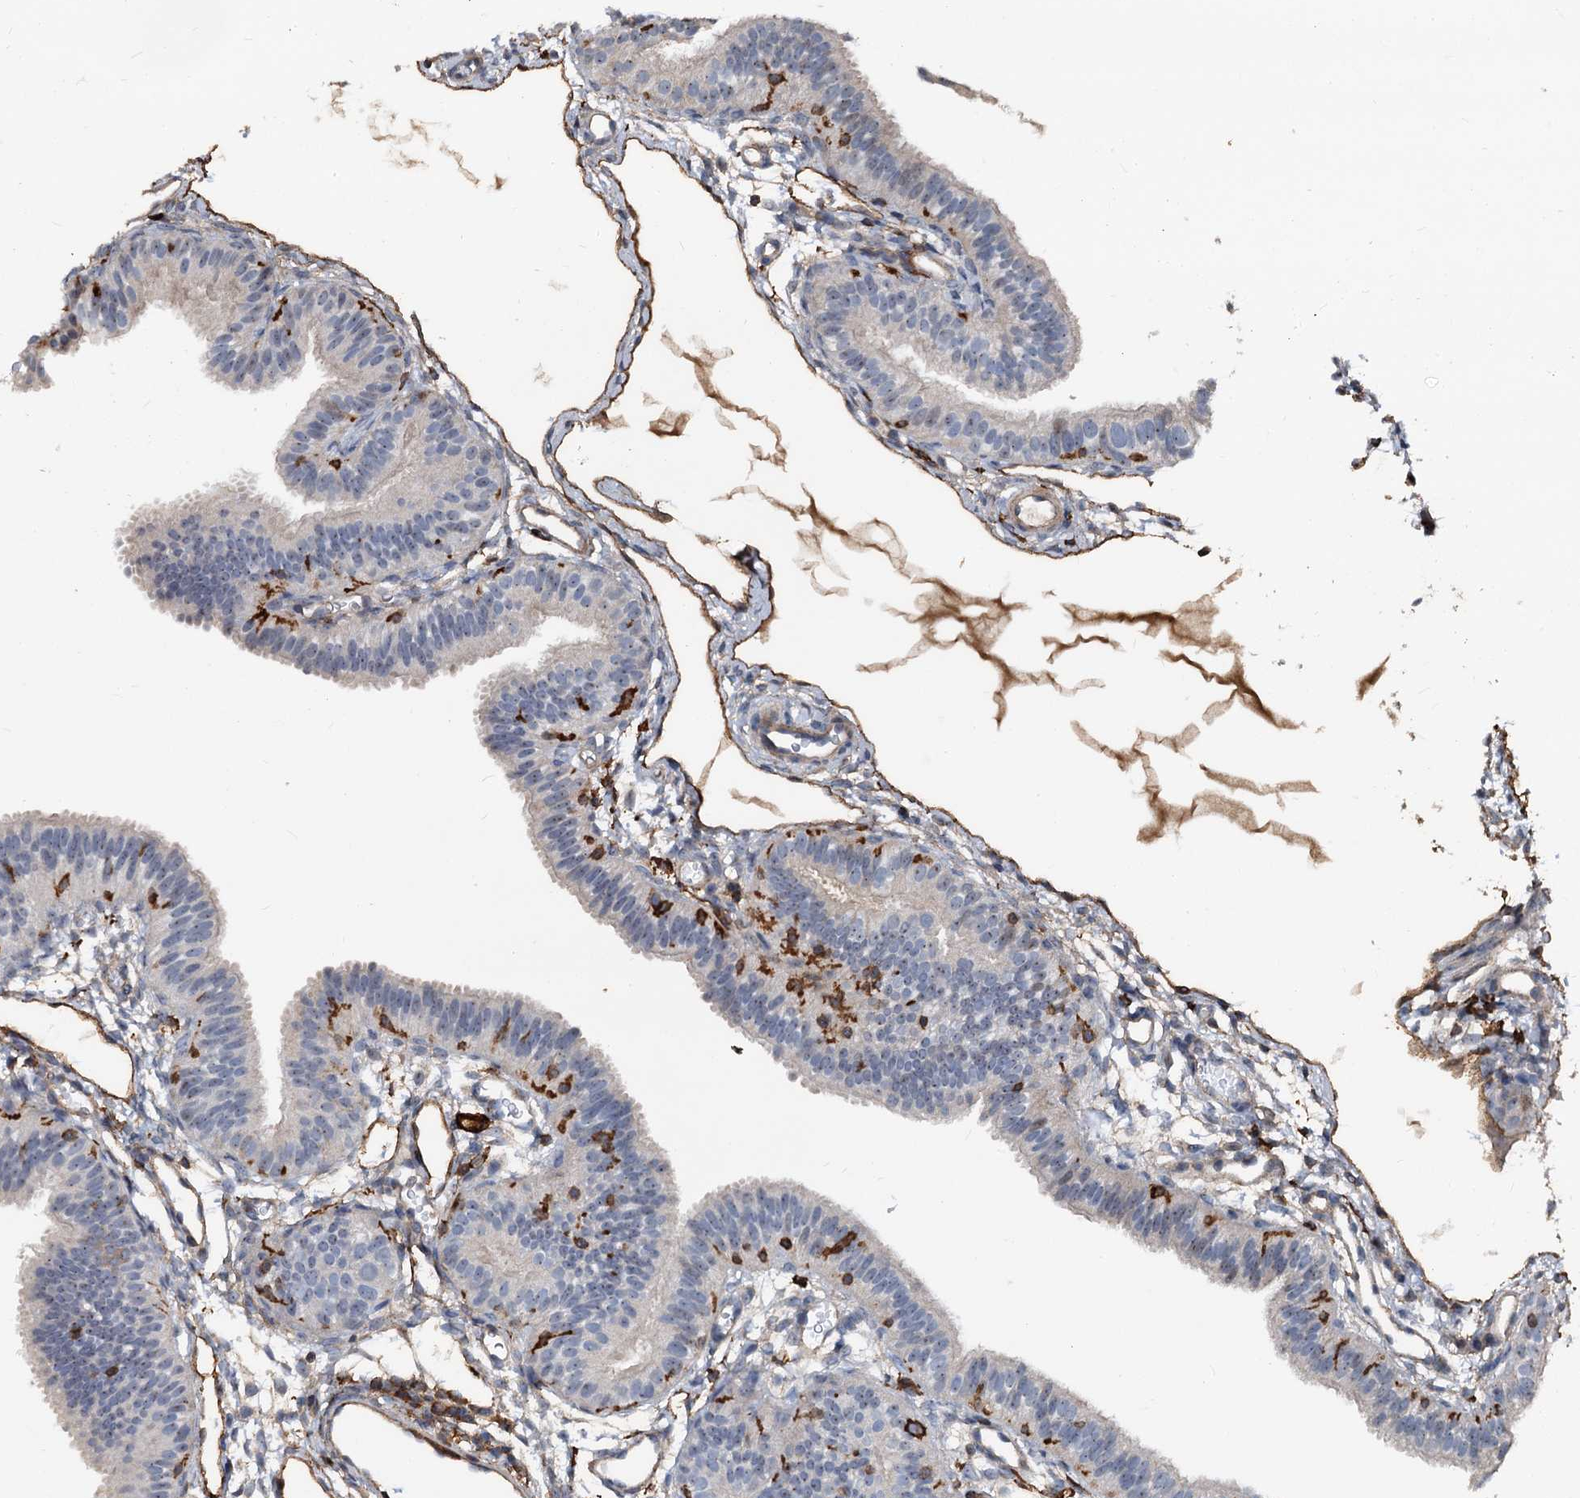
{"staining": {"intensity": "weak", "quantity": "<25%", "location": "cytoplasmic/membranous"}, "tissue": "fallopian tube", "cell_type": "Glandular cells", "image_type": "normal", "snomed": [{"axis": "morphology", "description": "Normal tissue, NOS"}, {"axis": "topography", "description": "Fallopian tube"}], "caption": "Human fallopian tube stained for a protein using IHC demonstrates no positivity in glandular cells.", "gene": "PLEKHO2", "patient": {"sex": "female", "age": 35}}